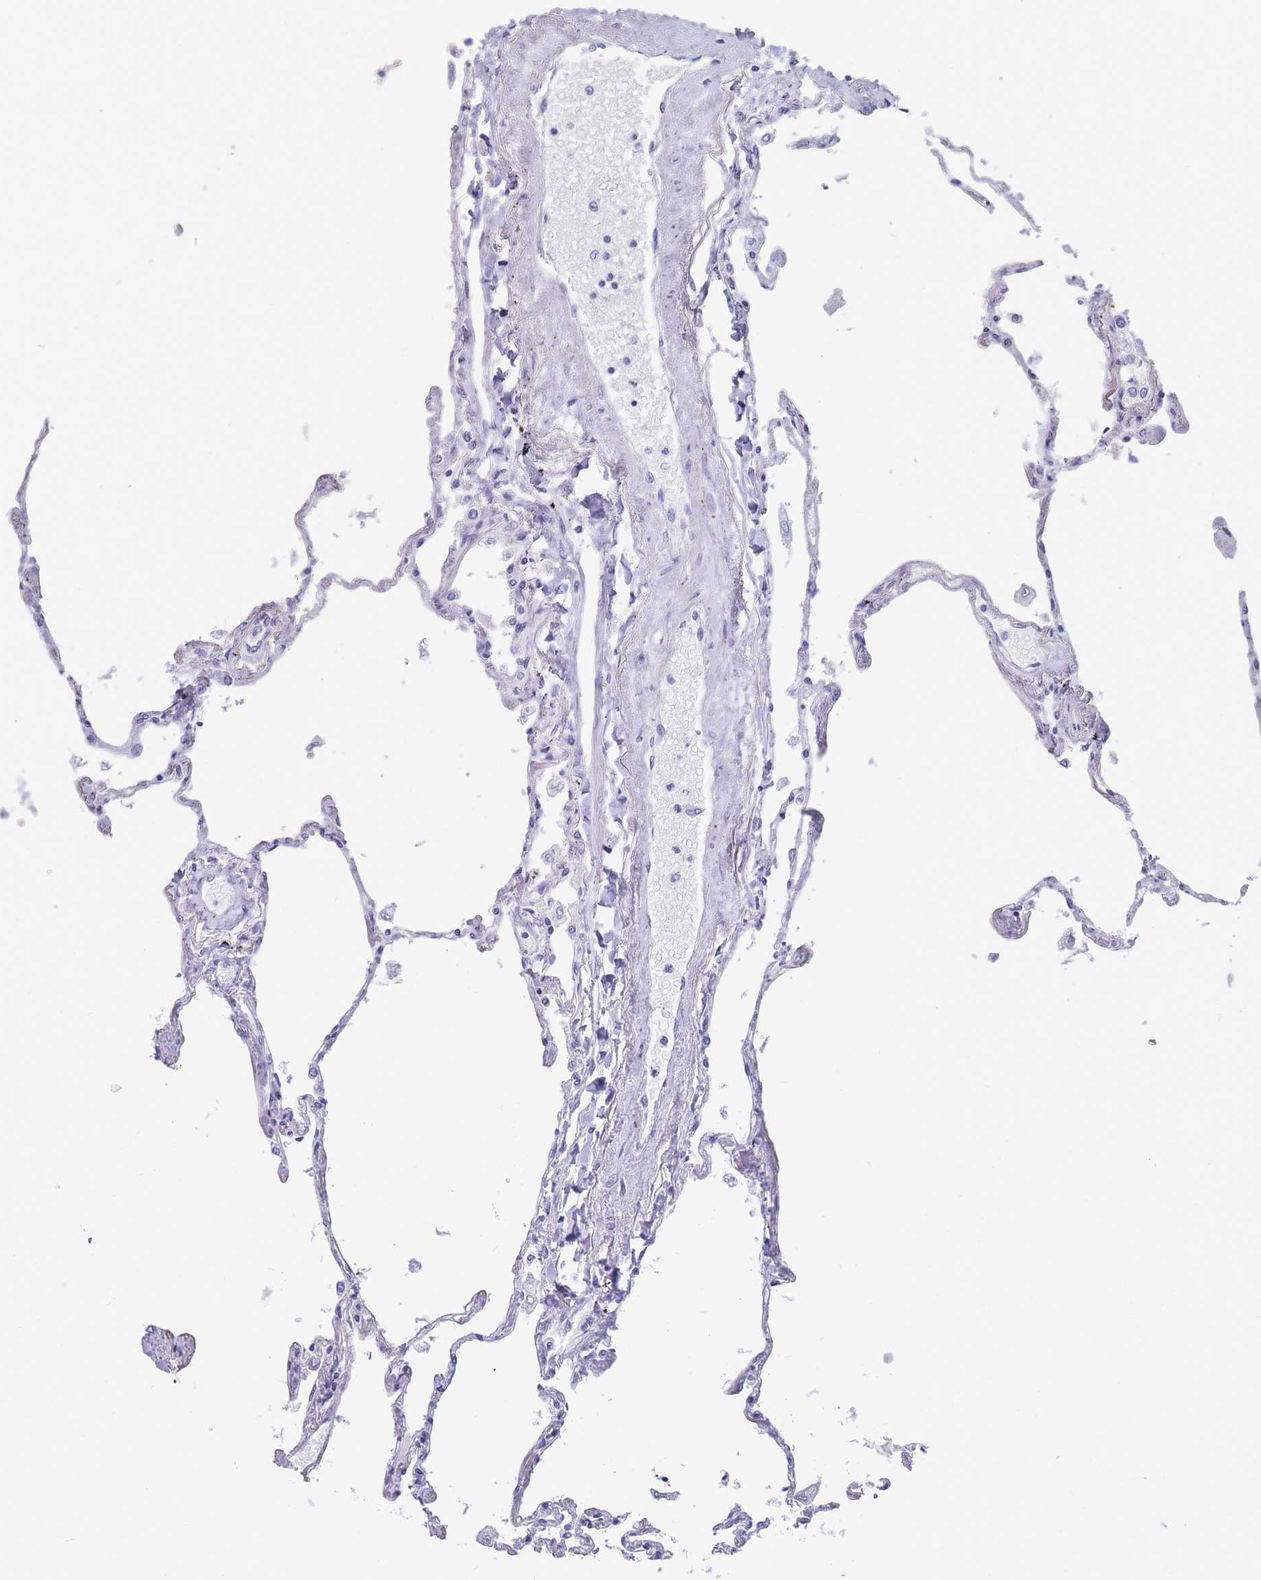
{"staining": {"intensity": "negative", "quantity": "none", "location": "none"}, "tissue": "lung", "cell_type": "Alveolar cells", "image_type": "normal", "snomed": [{"axis": "morphology", "description": "Normal tissue, NOS"}, {"axis": "topography", "description": "Lung"}], "caption": "High power microscopy micrograph of an immunohistochemistry (IHC) image of benign lung, revealing no significant positivity in alveolar cells.", "gene": "PIGU", "patient": {"sex": "female", "age": 67}}